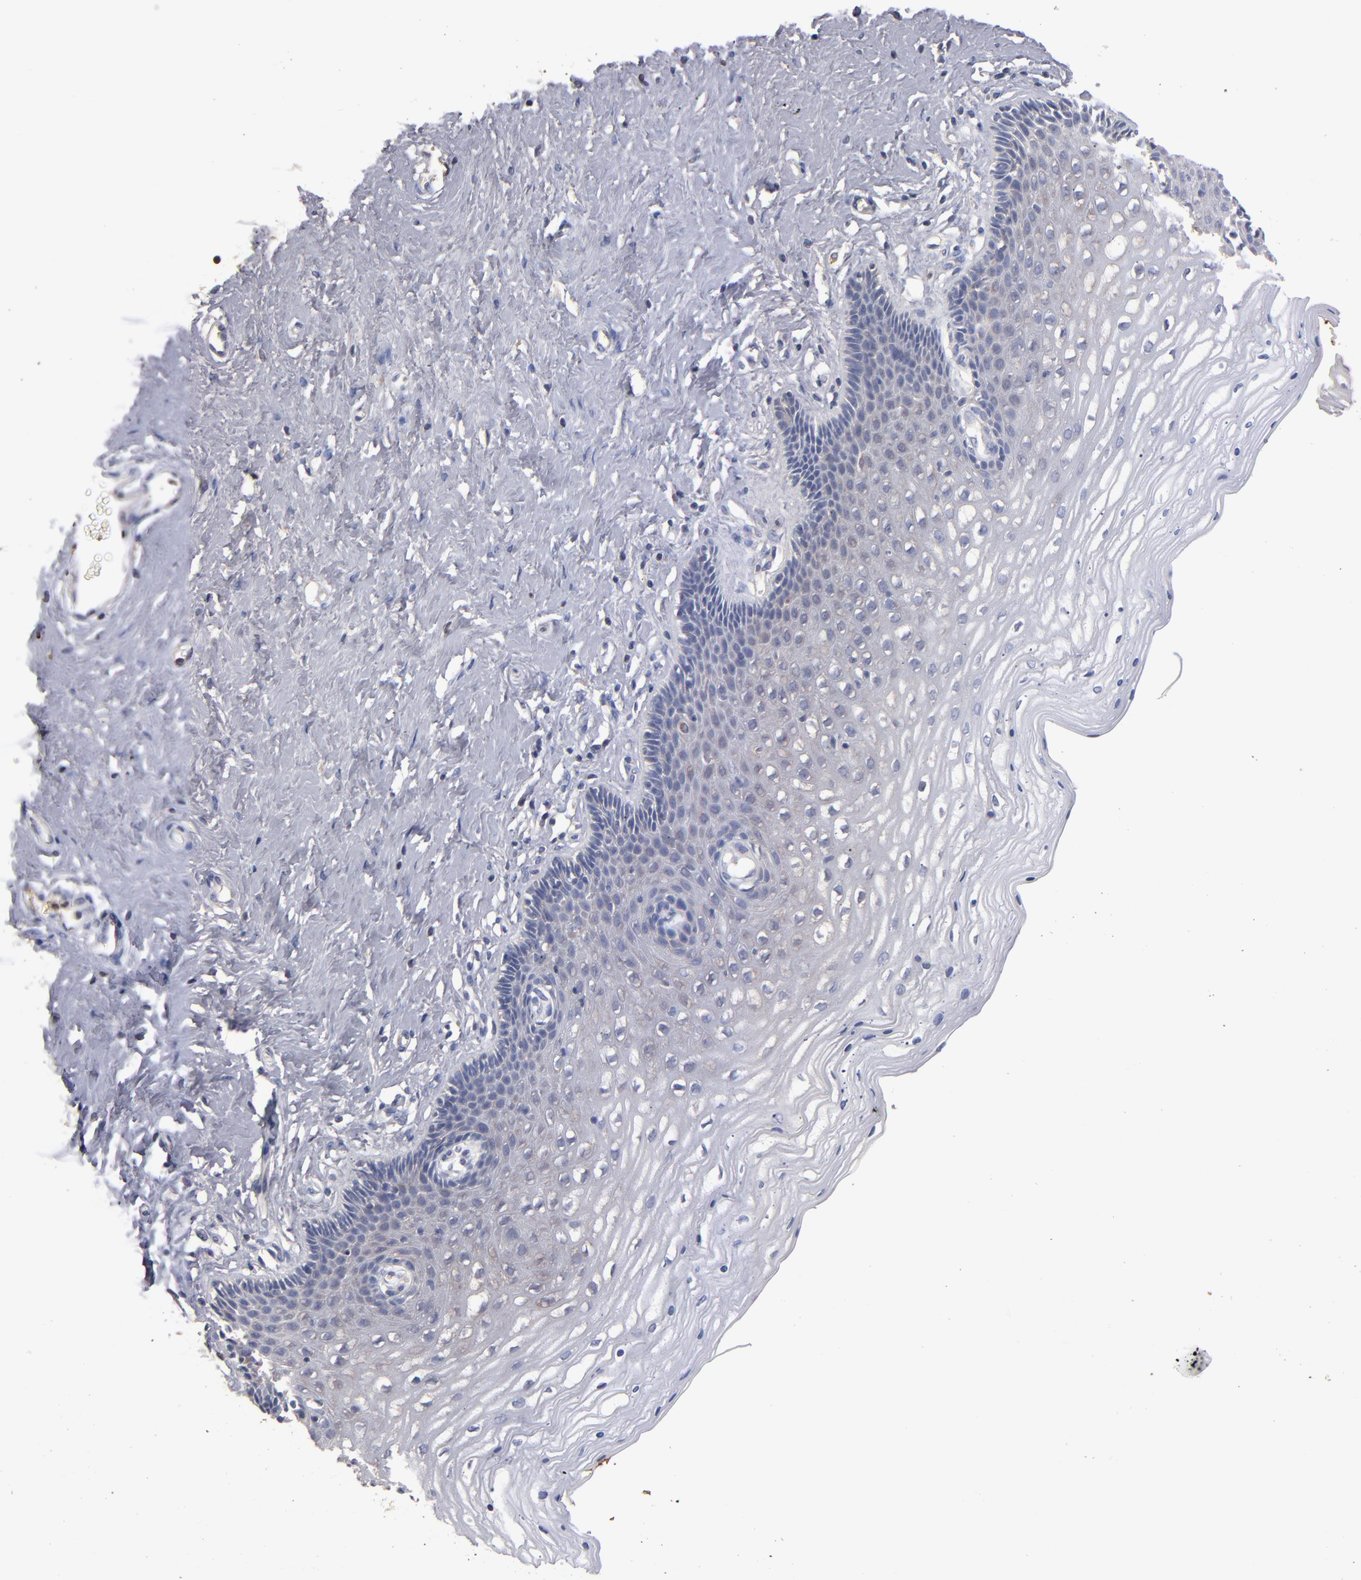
{"staining": {"intensity": "weak", "quantity": ">75%", "location": "cytoplasmic/membranous"}, "tissue": "cervix", "cell_type": "Glandular cells", "image_type": "normal", "snomed": [{"axis": "morphology", "description": "Normal tissue, NOS"}, {"axis": "topography", "description": "Cervix"}], "caption": "An image of cervix stained for a protein displays weak cytoplasmic/membranous brown staining in glandular cells.", "gene": "DACT1", "patient": {"sex": "female", "age": 39}}